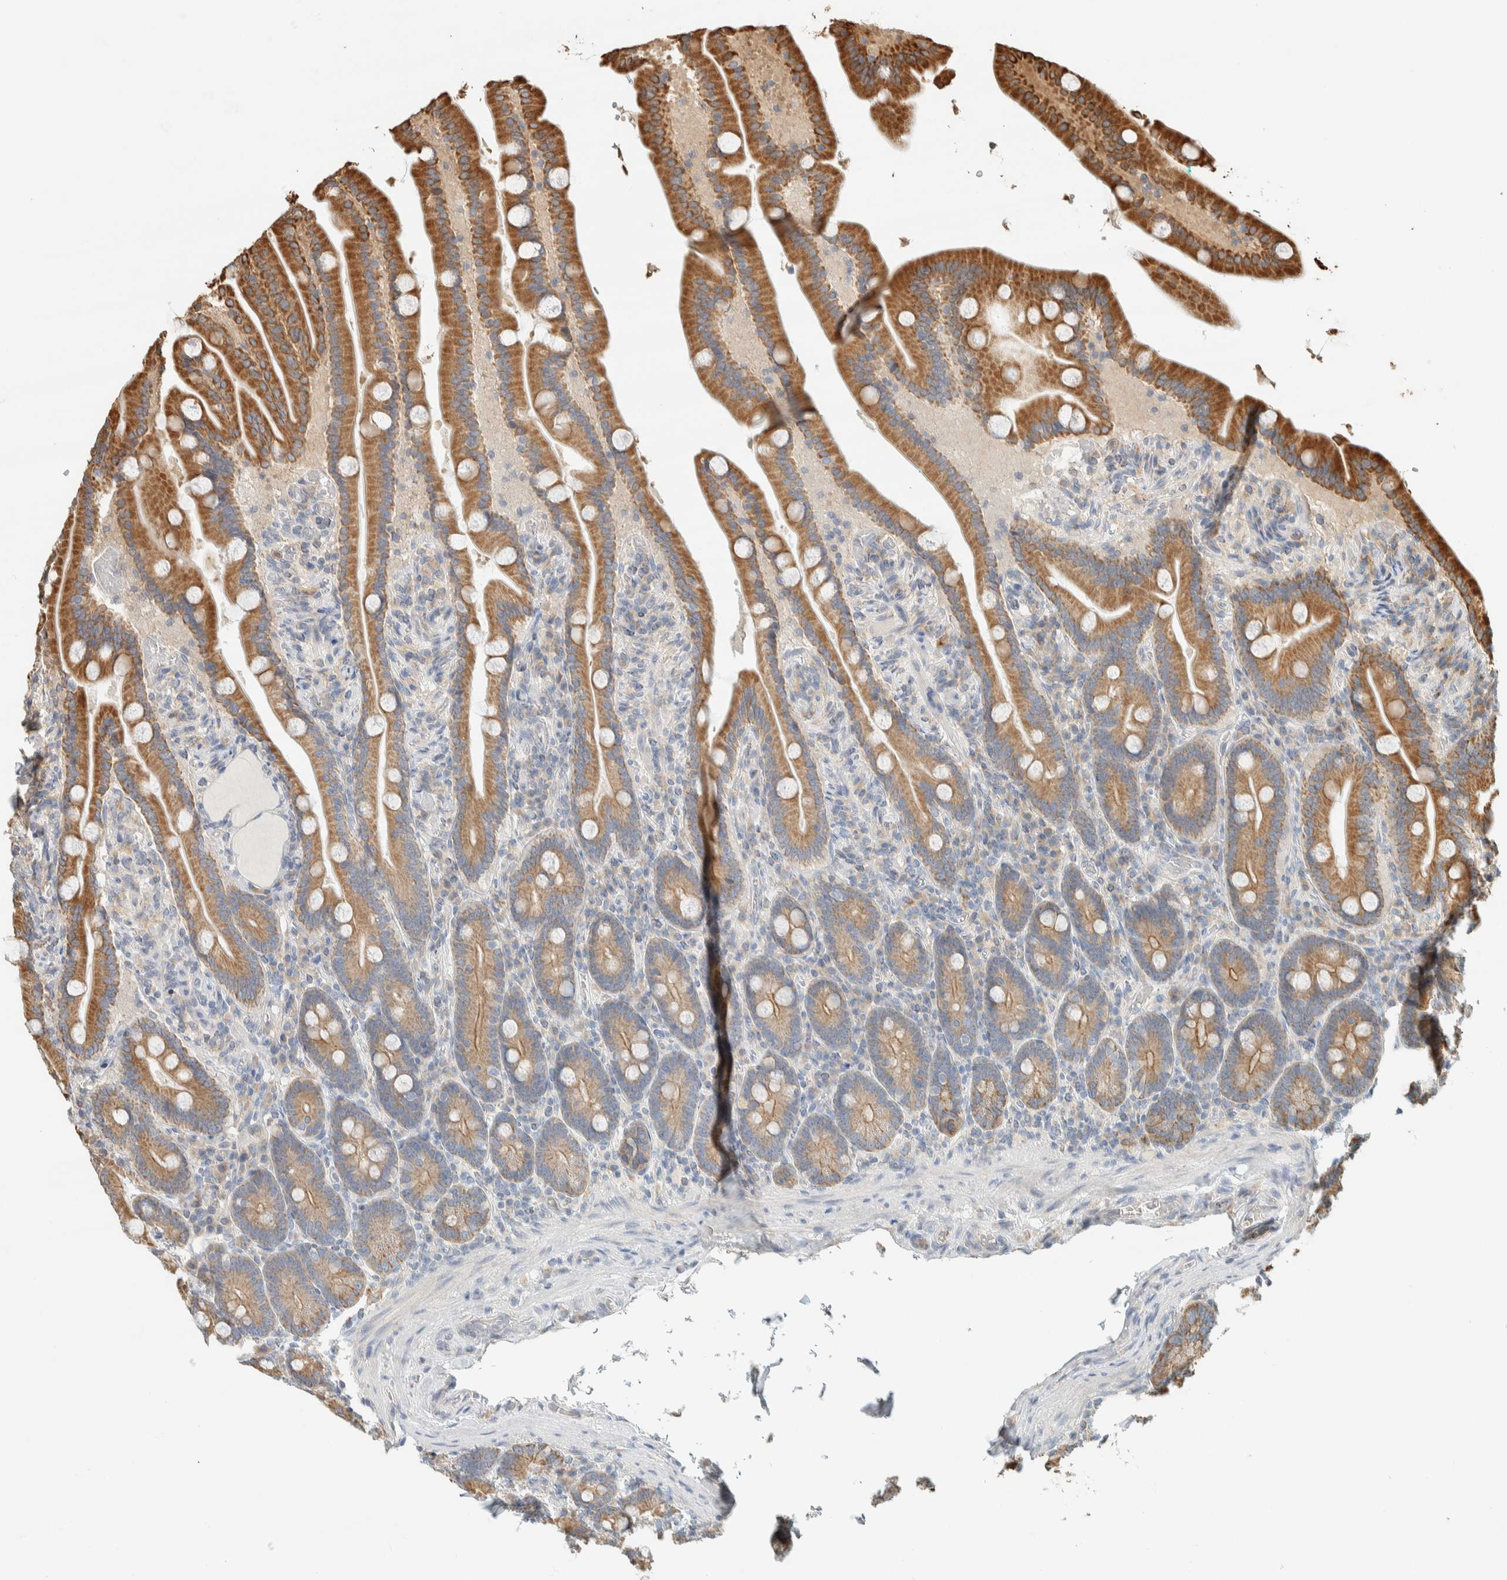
{"staining": {"intensity": "moderate", "quantity": ">75%", "location": "cytoplasmic/membranous"}, "tissue": "duodenum", "cell_type": "Glandular cells", "image_type": "normal", "snomed": [{"axis": "morphology", "description": "Normal tissue, NOS"}, {"axis": "topography", "description": "Duodenum"}], "caption": "Immunohistochemistry (IHC) (DAB) staining of unremarkable human duodenum displays moderate cytoplasmic/membranous protein positivity in approximately >75% of glandular cells. The protein is shown in brown color, while the nuclei are stained blue.", "gene": "RAB11FIP1", "patient": {"sex": "male", "age": 54}}